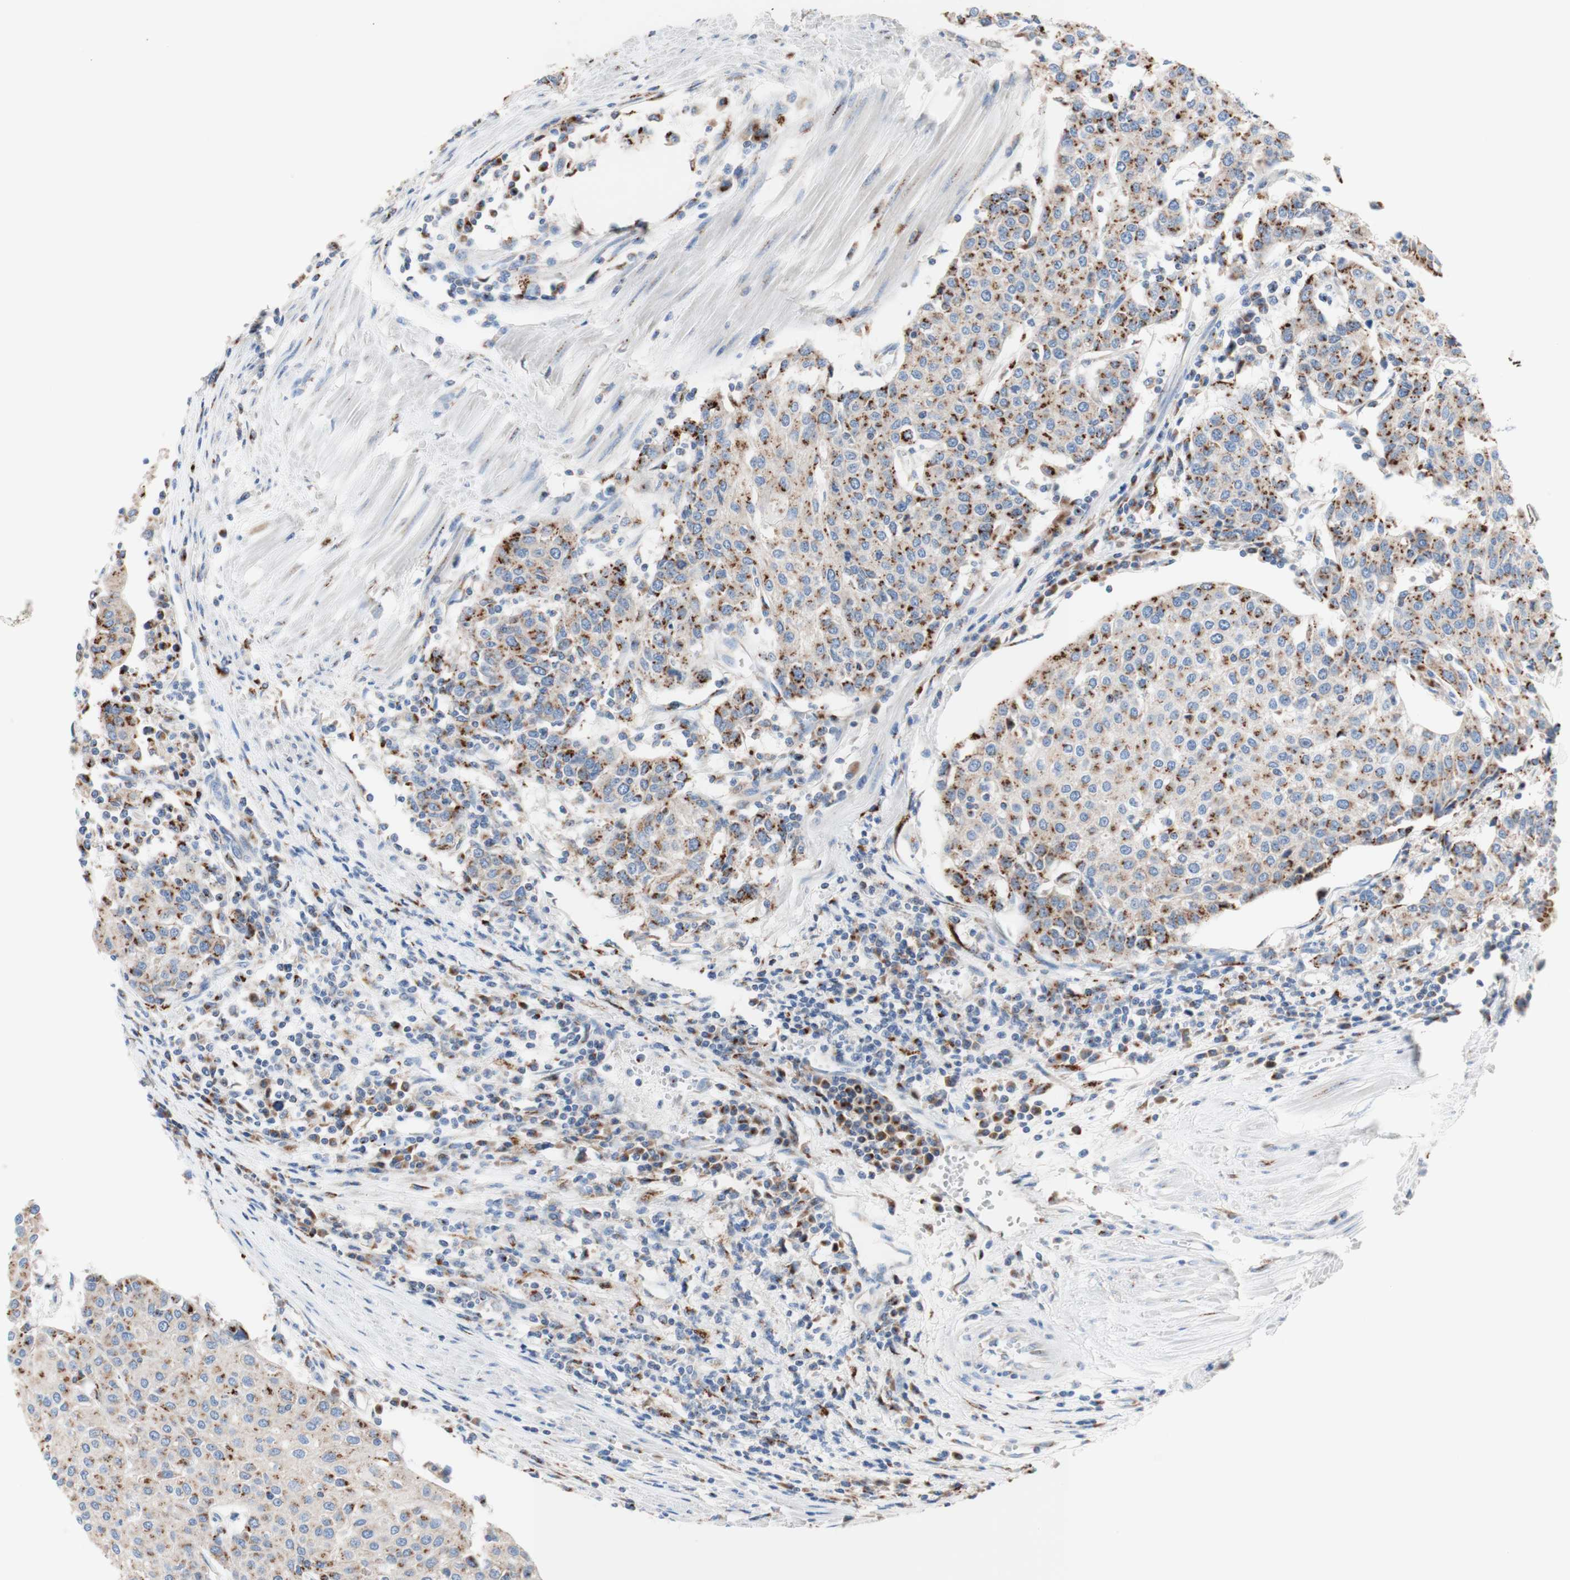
{"staining": {"intensity": "moderate", "quantity": "25%-75%", "location": "cytoplasmic/membranous"}, "tissue": "urothelial cancer", "cell_type": "Tumor cells", "image_type": "cancer", "snomed": [{"axis": "morphology", "description": "Urothelial carcinoma, High grade"}, {"axis": "topography", "description": "Urinary bladder"}], "caption": "This is a micrograph of IHC staining of urothelial cancer, which shows moderate expression in the cytoplasmic/membranous of tumor cells.", "gene": "GALNT2", "patient": {"sex": "female", "age": 85}}